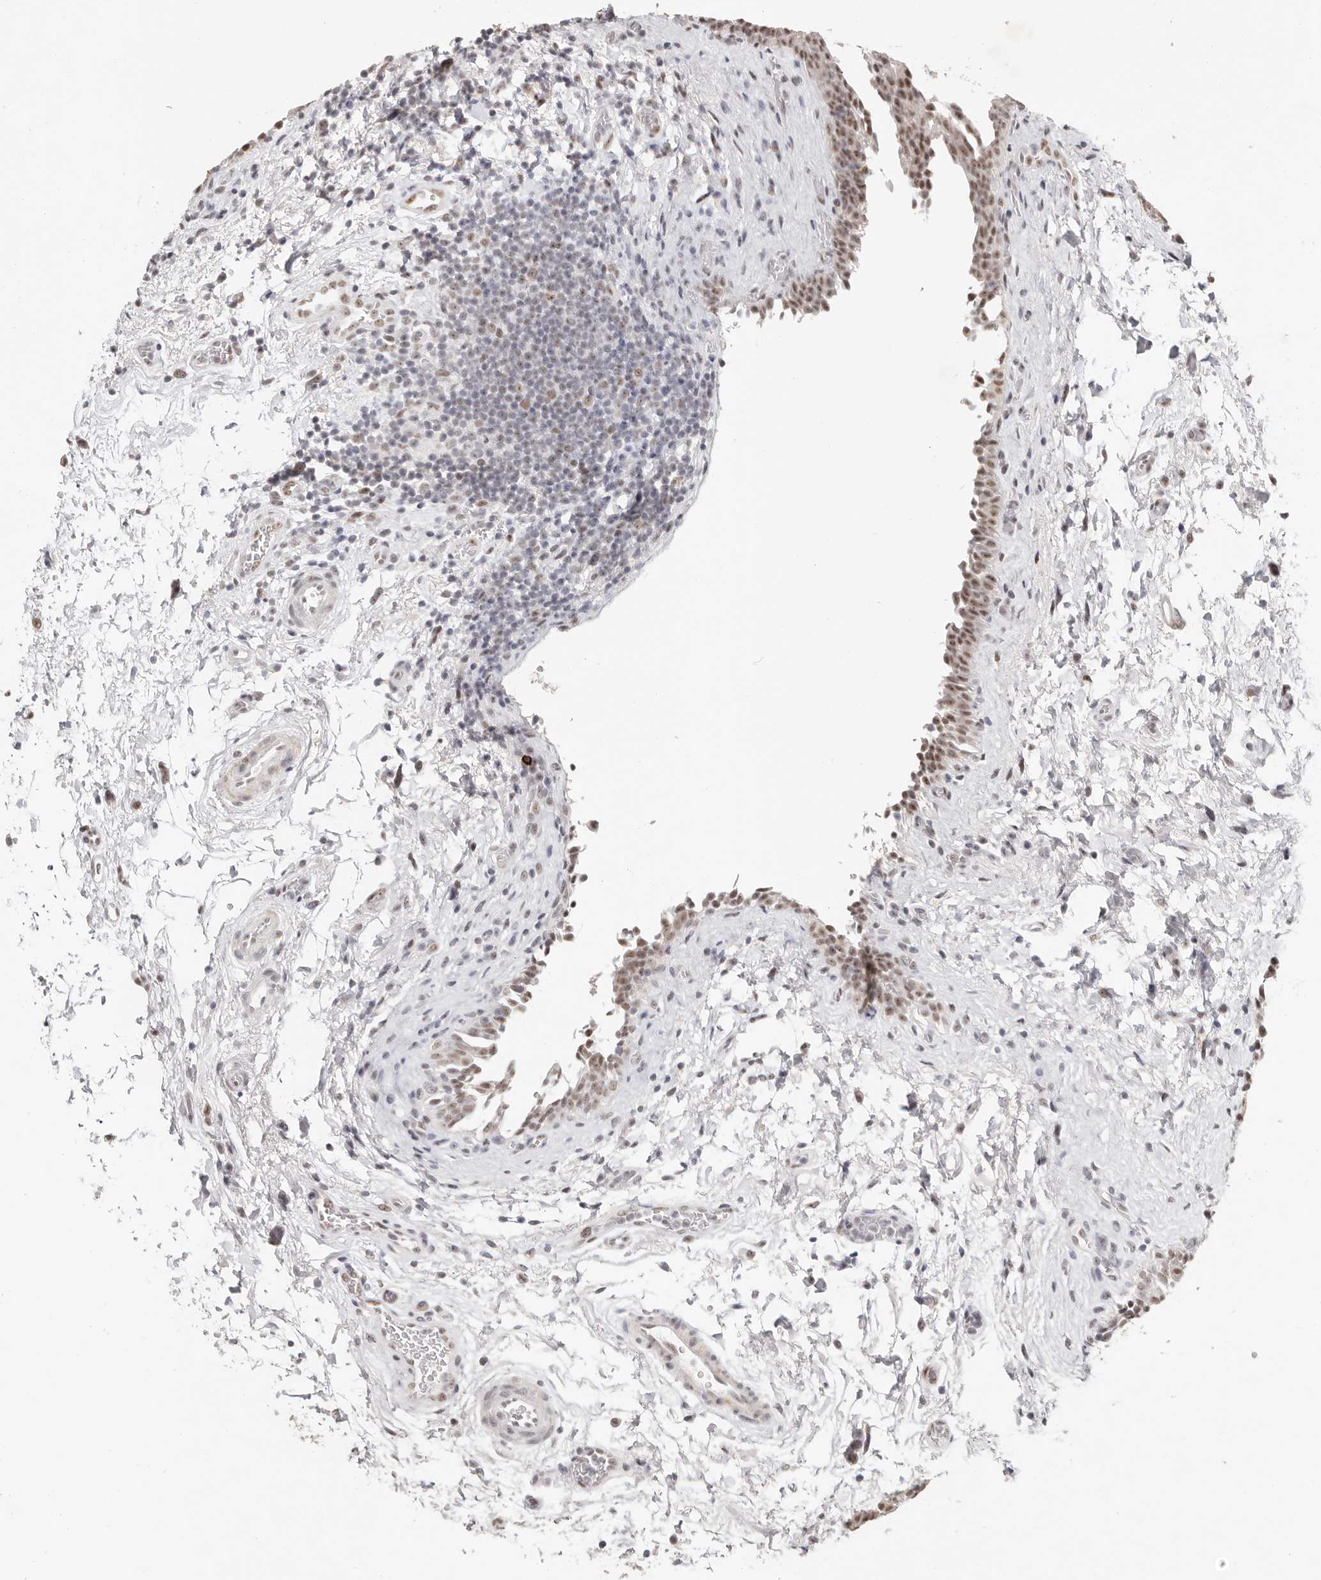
{"staining": {"intensity": "moderate", "quantity": ">75%", "location": "nuclear"}, "tissue": "urinary bladder", "cell_type": "Urothelial cells", "image_type": "normal", "snomed": [{"axis": "morphology", "description": "Normal tissue, NOS"}, {"axis": "topography", "description": "Urinary bladder"}], "caption": "Urinary bladder stained with immunohistochemistry reveals moderate nuclear expression in approximately >75% of urothelial cells. The staining is performed using DAB brown chromogen to label protein expression. The nuclei are counter-stained blue using hematoxylin.", "gene": "LARP7", "patient": {"sex": "male", "age": 83}}